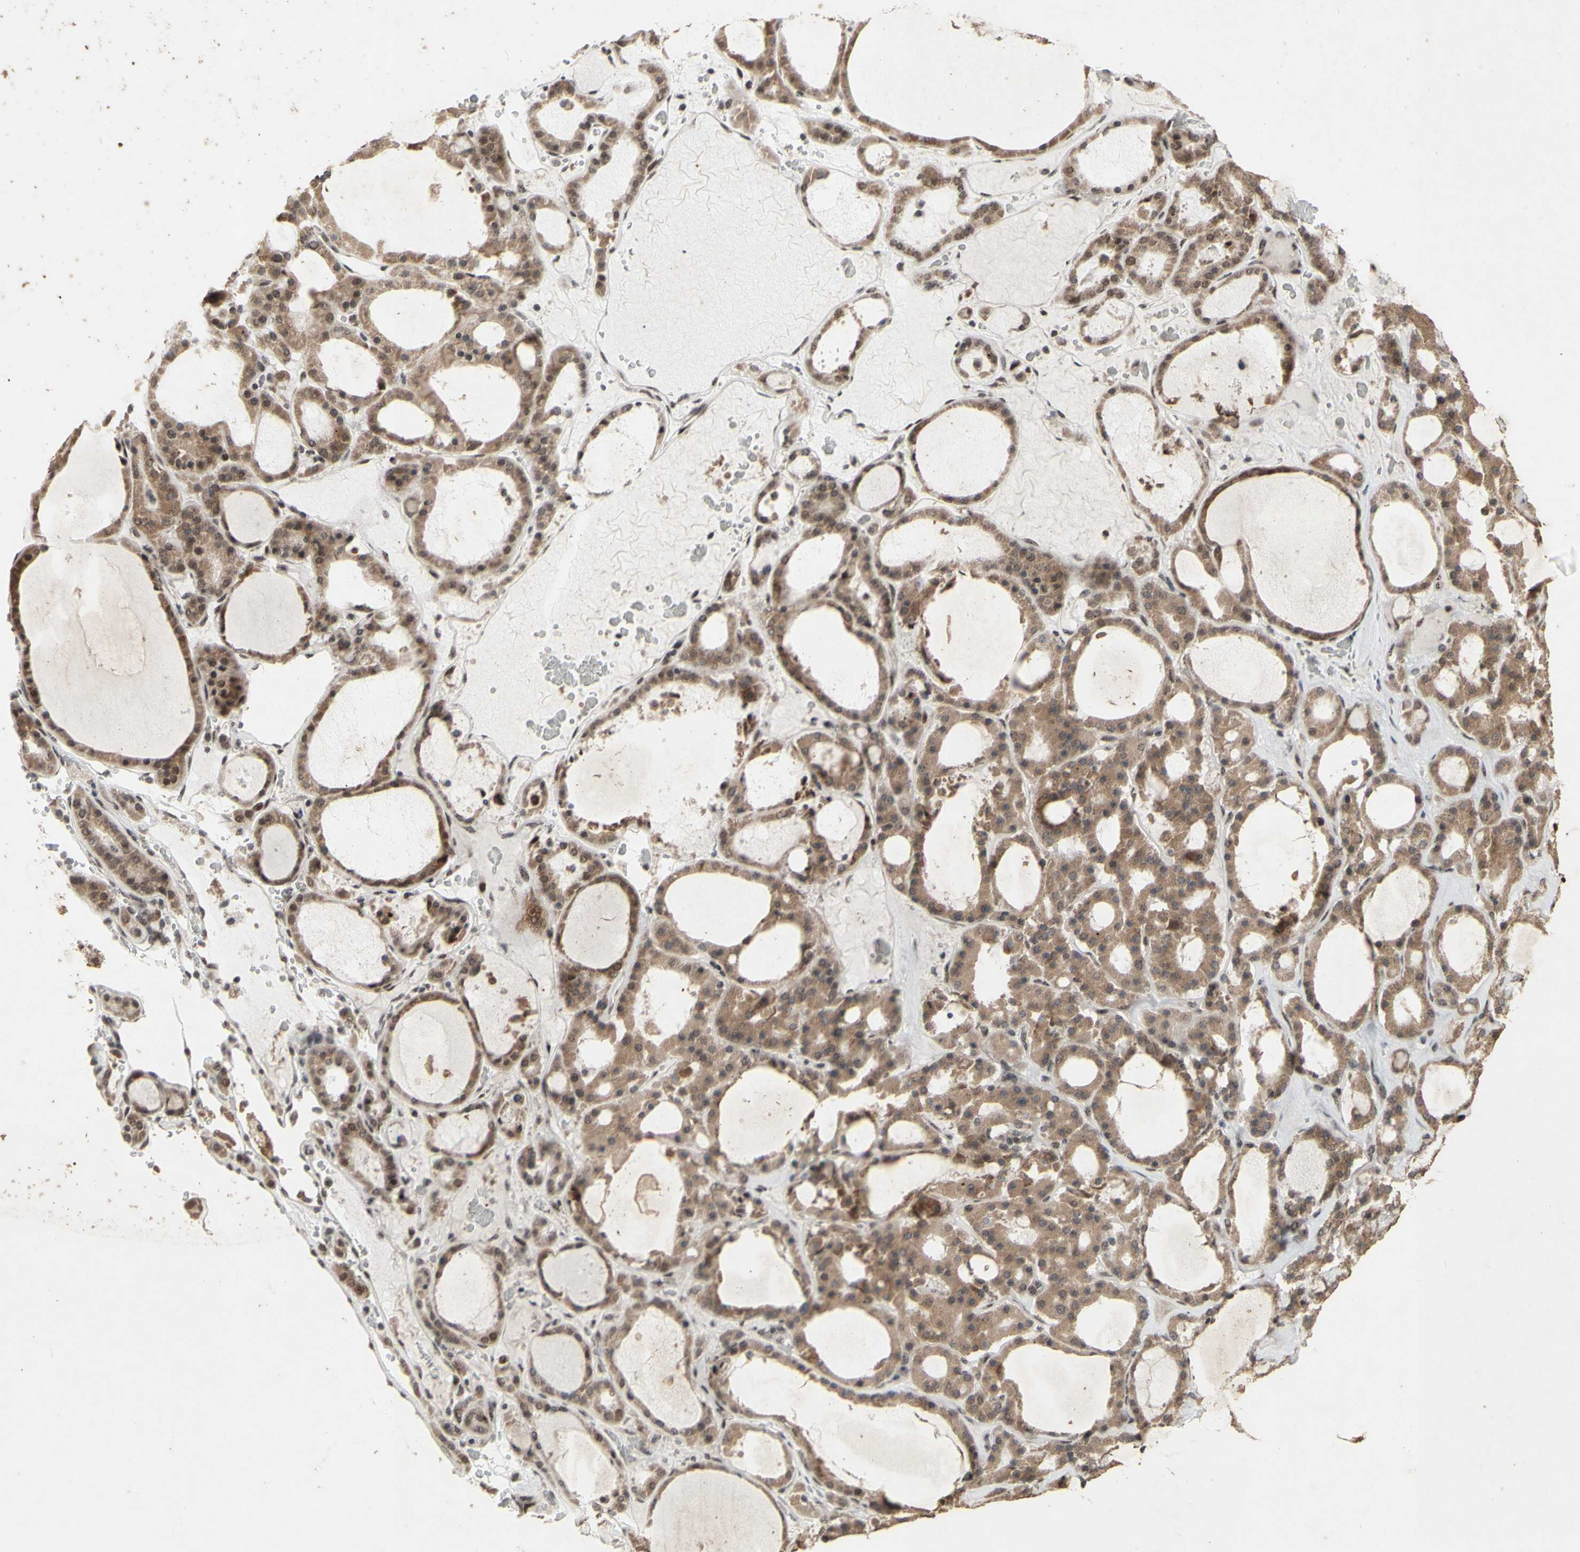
{"staining": {"intensity": "moderate", "quantity": ">75%", "location": "cytoplasmic/membranous"}, "tissue": "thyroid gland", "cell_type": "Glandular cells", "image_type": "normal", "snomed": [{"axis": "morphology", "description": "Normal tissue, NOS"}, {"axis": "morphology", "description": "Carcinoma, NOS"}, {"axis": "topography", "description": "Thyroid gland"}], "caption": "DAB immunohistochemical staining of benign thyroid gland shows moderate cytoplasmic/membranous protein positivity in about >75% of glandular cells.", "gene": "CENPB", "patient": {"sex": "female", "age": 86}}